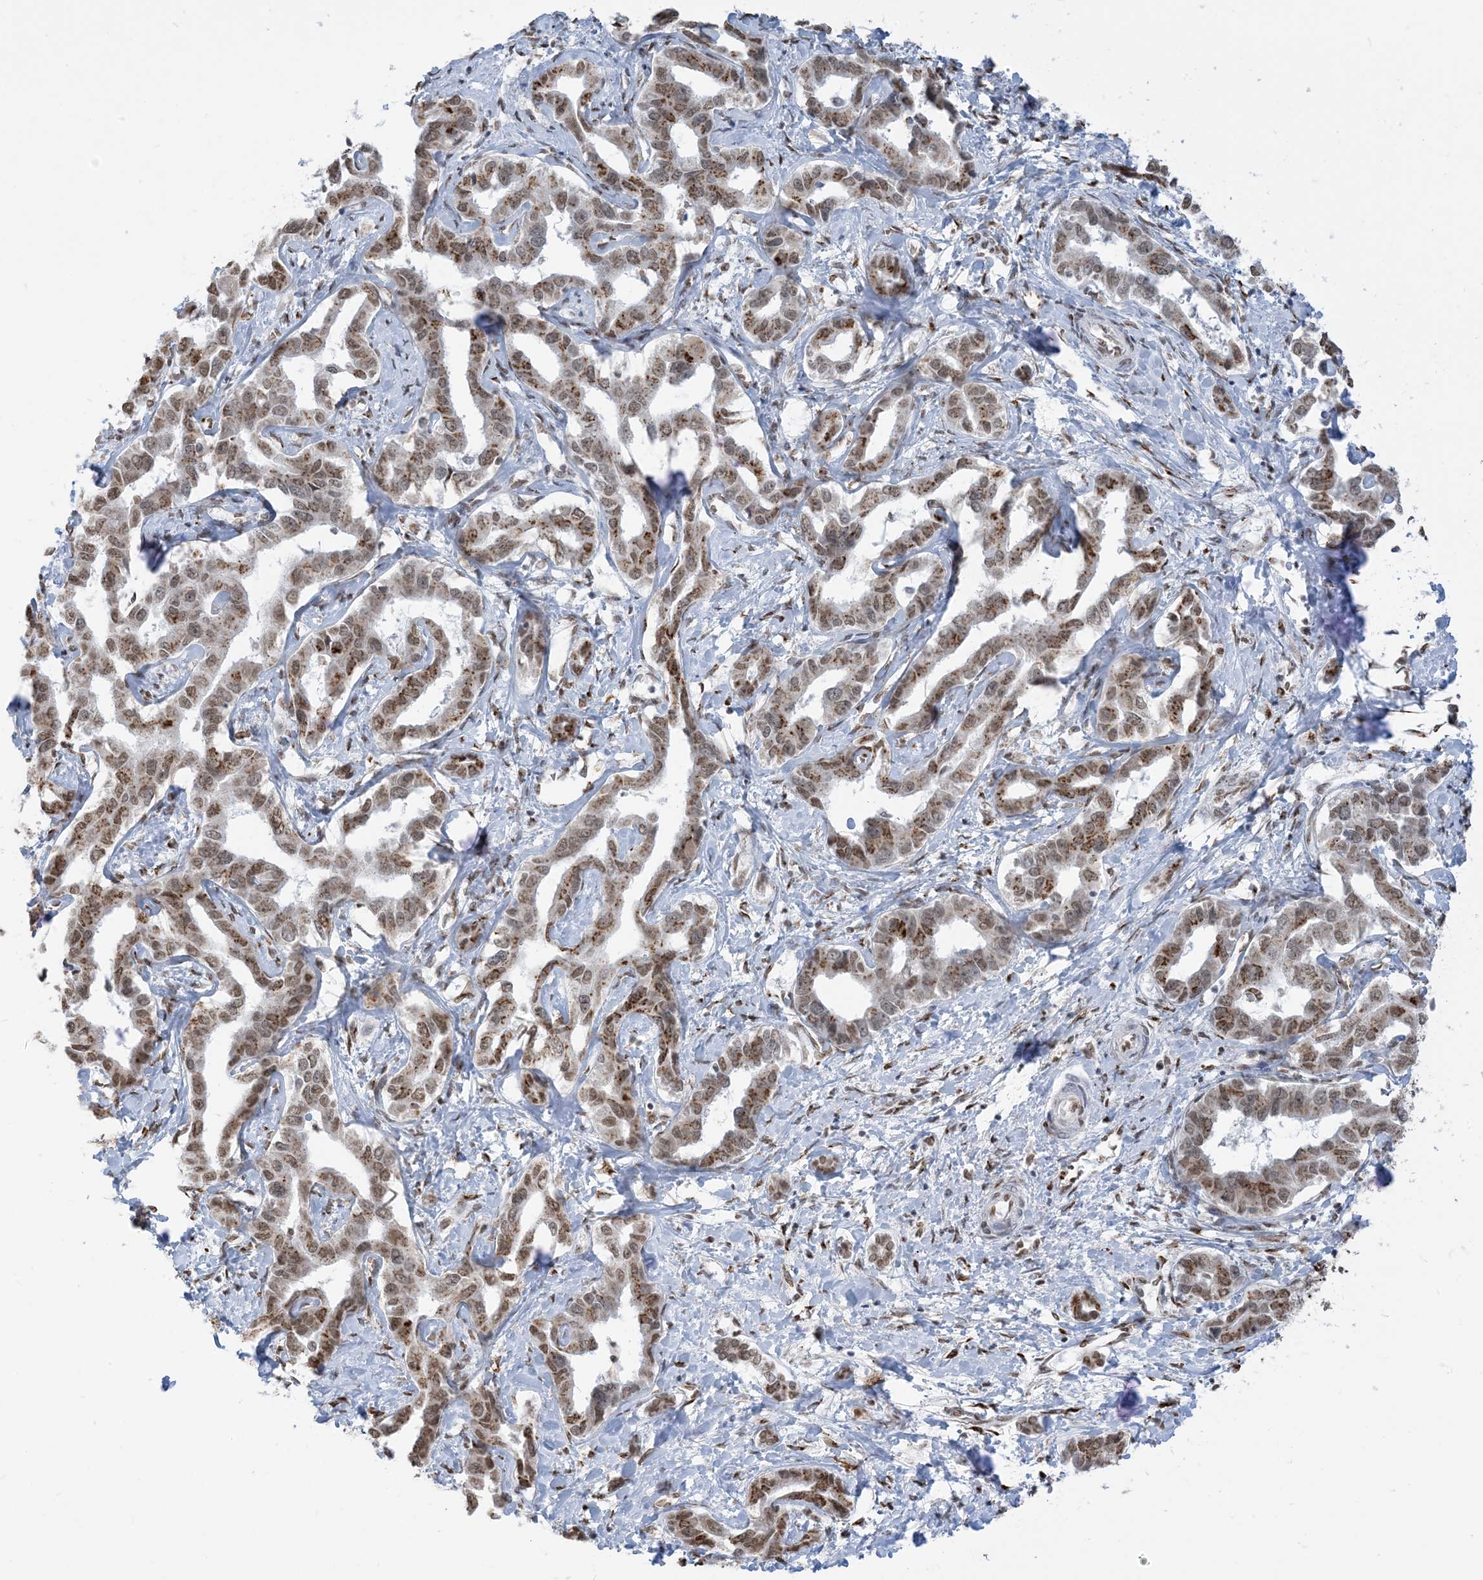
{"staining": {"intensity": "moderate", "quantity": ">75%", "location": "cytoplasmic/membranous,nuclear"}, "tissue": "liver cancer", "cell_type": "Tumor cells", "image_type": "cancer", "snomed": [{"axis": "morphology", "description": "Cholangiocarcinoma"}, {"axis": "topography", "description": "Liver"}], "caption": "A histopathology image of liver cancer (cholangiocarcinoma) stained for a protein demonstrates moderate cytoplasmic/membranous and nuclear brown staining in tumor cells.", "gene": "GPR107", "patient": {"sex": "male", "age": 59}}